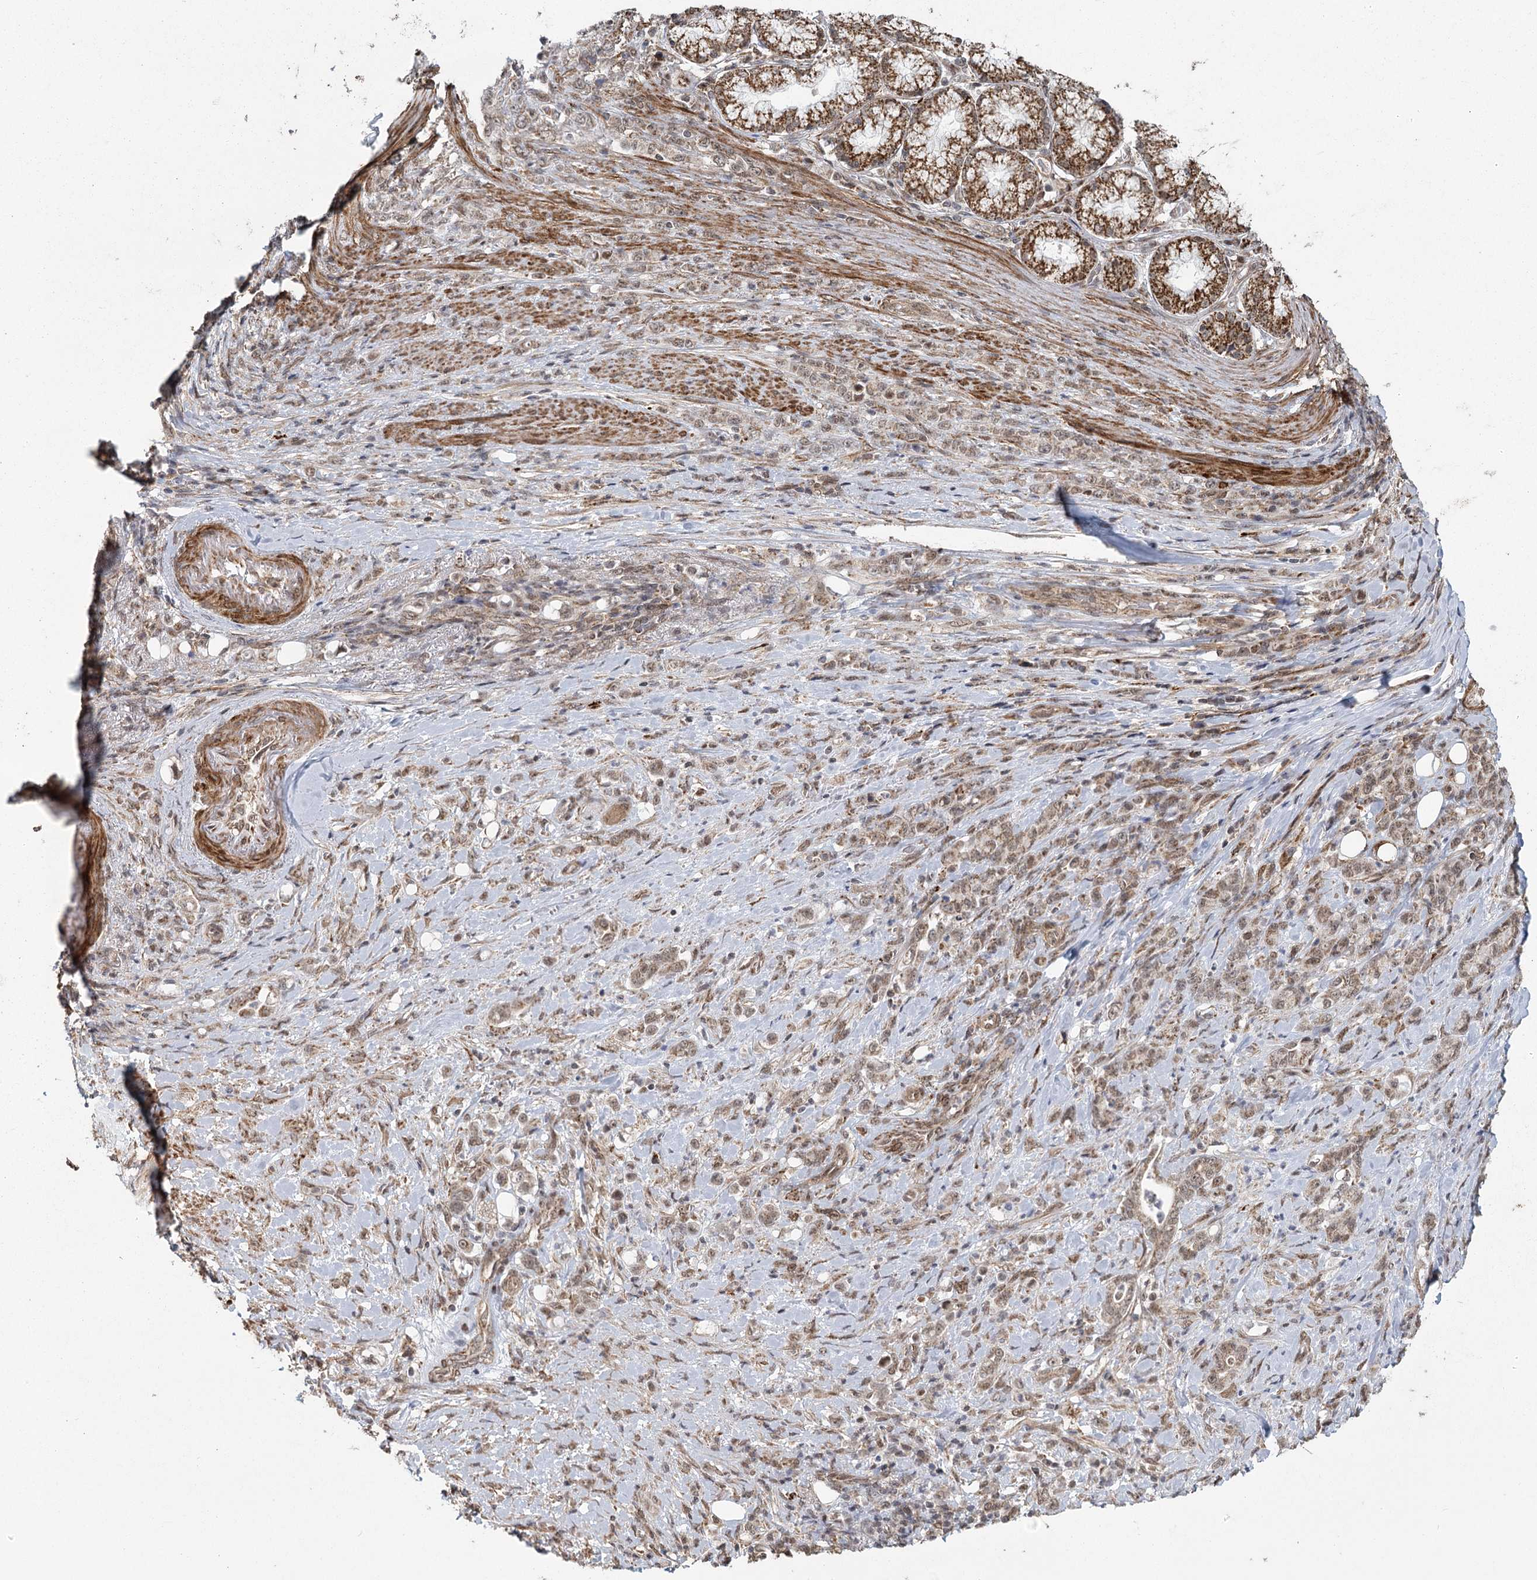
{"staining": {"intensity": "weak", "quantity": "25%-75%", "location": "cytoplasmic/membranous"}, "tissue": "stomach cancer", "cell_type": "Tumor cells", "image_type": "cancer", "snomed": [{"axis": "morphology", "description": "Adenocarcinoma, NOS"}, {"axis": "topography", "description": "Stomach"}], "caption": "DAB immunohistochemical staining of human stomach cancer displays weak cytoplasmic/membranous protein expression in approximately 25%-75% of tumor cells.", "gene": "ZCCHC24", "patient": {"sex": "female", "age": 79}}